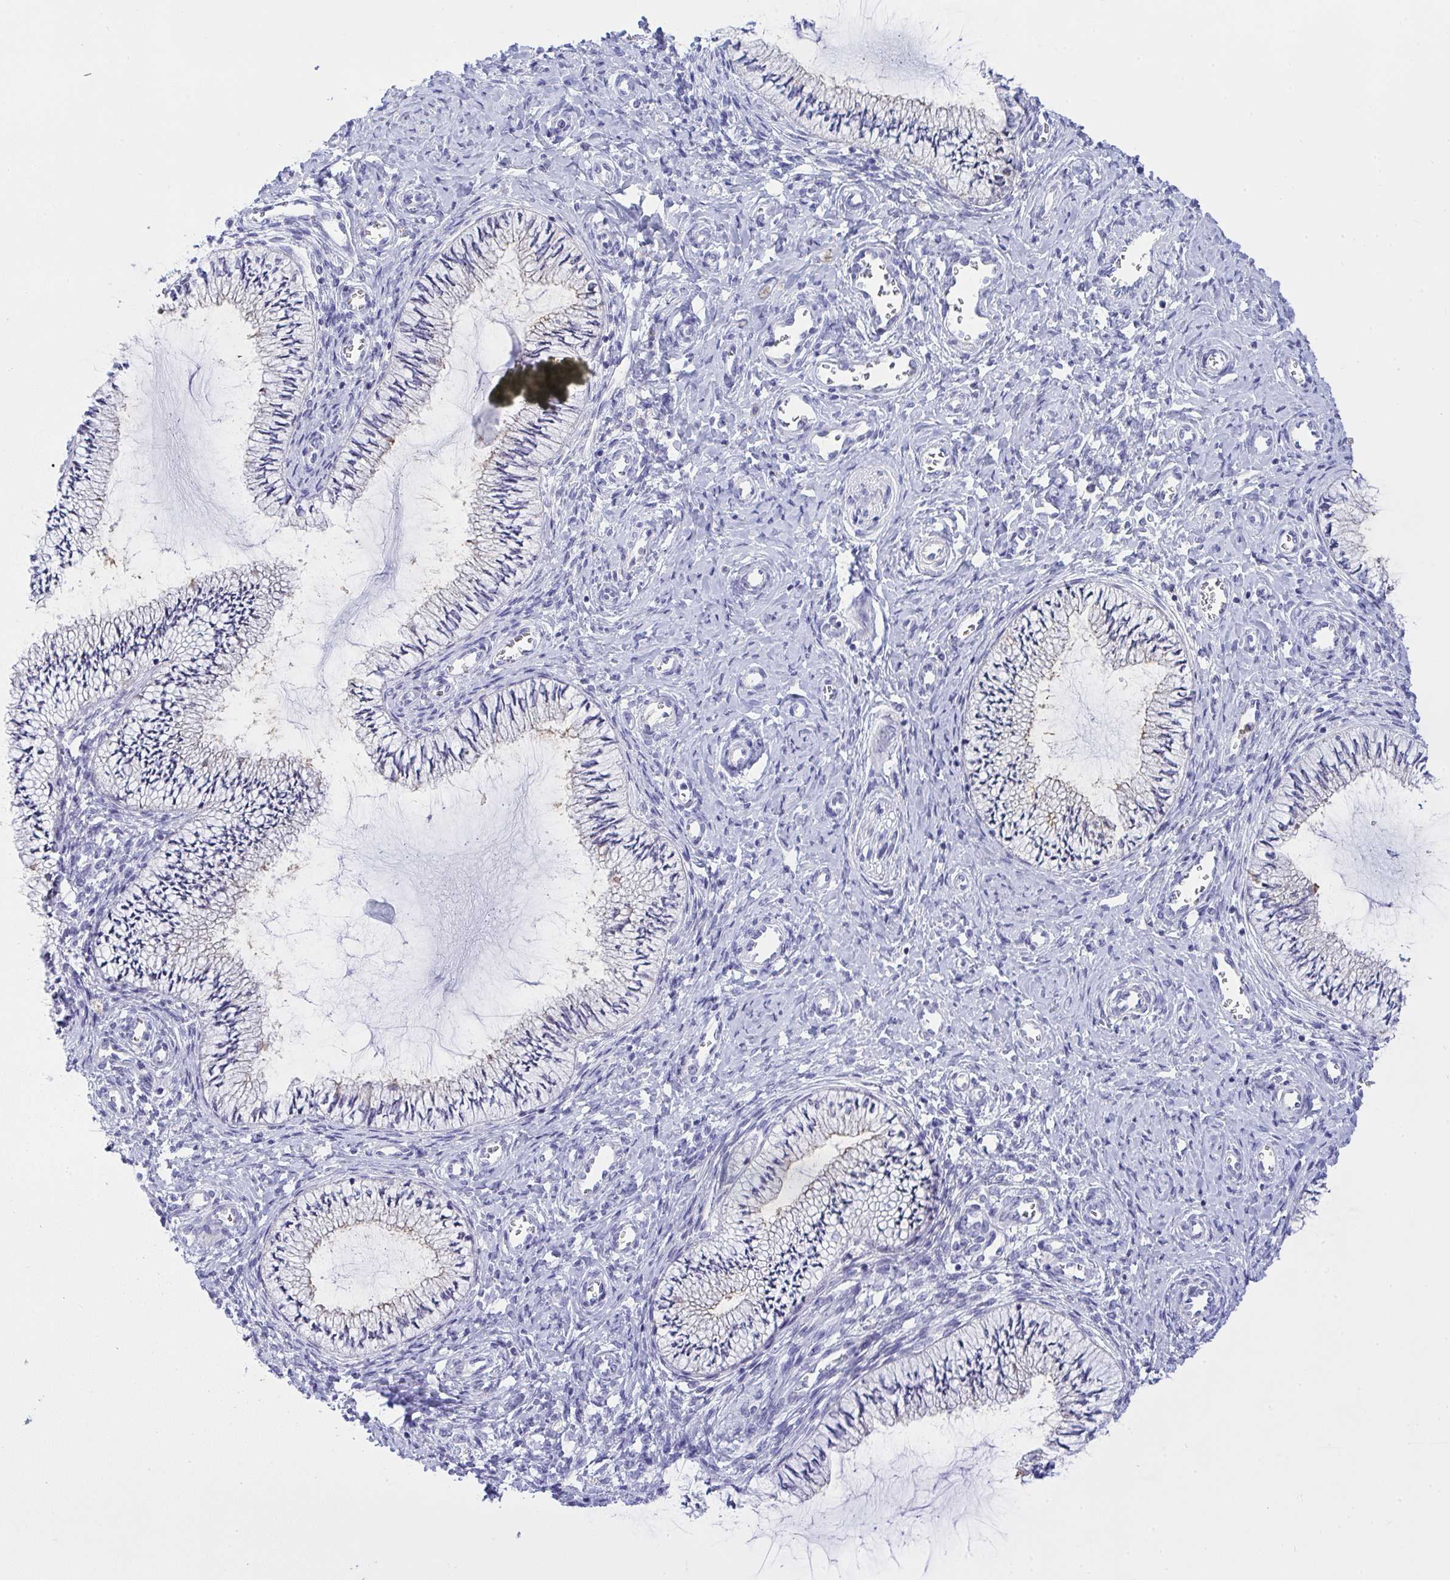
{"staining": {"intensity": "negative", "quantity": "none", "location": "none"}, "tissue": "cervix", "cell_type": "Glandular cells", "image_type": "normal", "snomed": [{"axis": "morphology", "description": "Normal tissue, NOS"}, {"axis": "topography", "description": "Cervix"}], "caption": "Immunohistochemical staining of benign cervix demonstrates no significant positivity in glandular cells.", "gene": "ZNF554", "patient": {"sex": "female", "age": 24}}